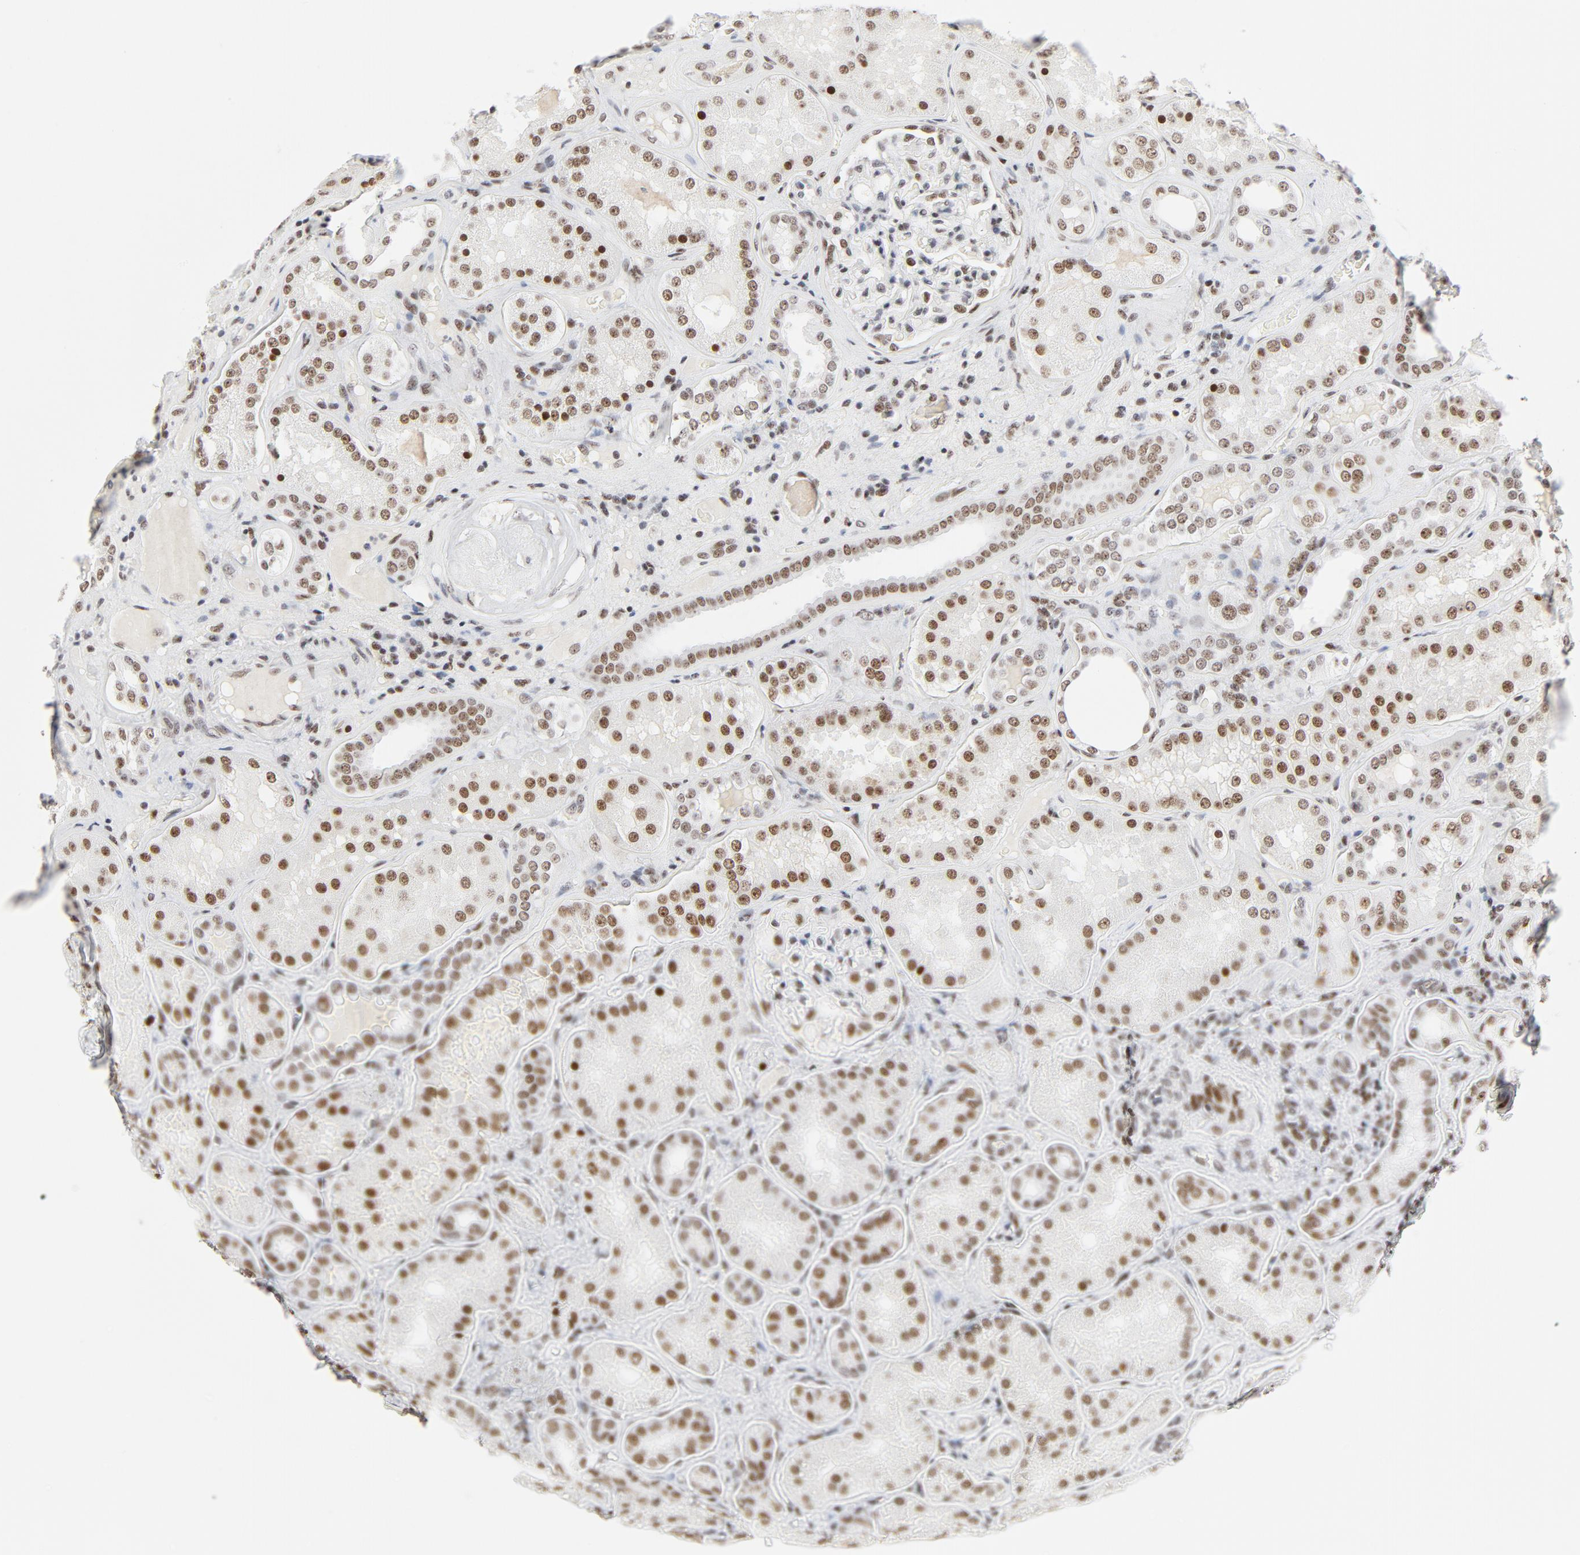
{"staining": {"intensity": "moderate", "quantity": "25%-75%", "location": "nuclear"}, "tissue": "kidney", "cell_type": "Cells in glomeruli", "image_type": "normal", "snomed": [{"axis": "morphology", "description": "Normal tissue, NOS"}, {"axis": "topography", "description": "Kidney"}], "caption": "DAB (3,3'-diaminobenzidine) immunohistochemical staining of unremarkable kidney displays moderate nuclear protein expression in about 25%-75% of cells in glomeruli.", "gene": "GTF2H1", "patient": {"sex": "female", "age": 56}}